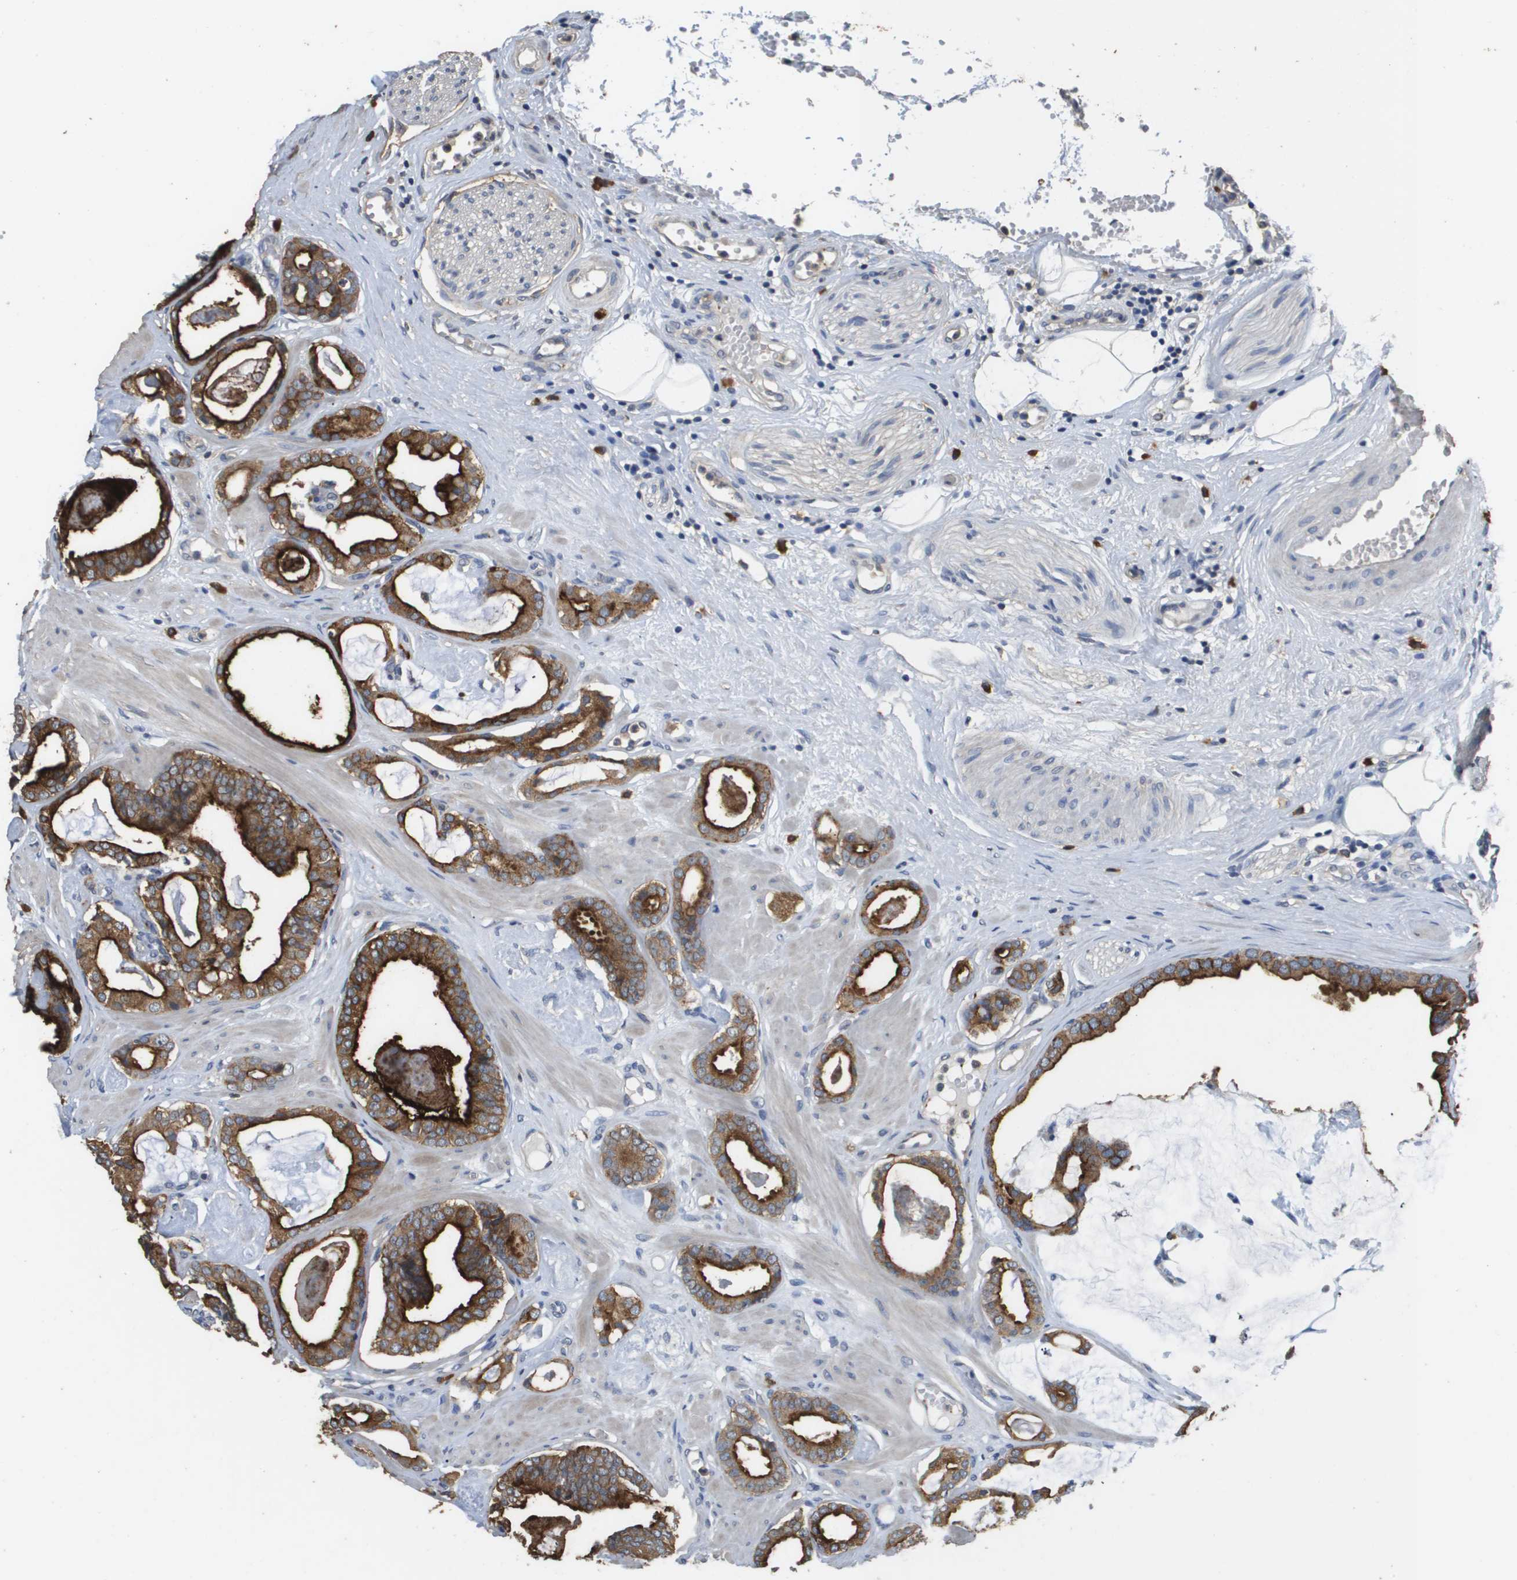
{"staining": {"intensity": "strong", "quantity": ">75%", "location": "cytoplasmic/membranous"}, "tissue": "prostate cancer", "cell_type": "Tumor cells", "image_type": "cancer", "snomed": [{"axis": "morphology", "description": "Adenocarcinoma, Low grade"}, {"axis": "topography", "description": "Prostate"}], "caption": "Protein staining of prostate adenocarcinoma (low-grade) tissue exhibits strong cytoplasmic/membranous staining in about >75% of tumor cells. The staining was performed using DAB to visualize the protein expression in brown, while the nuclei were stained in blue with hematoxylin (Magnification: 20x).", "gene": "RAB27B", "patient": {"sex": "male", "age": 53}}